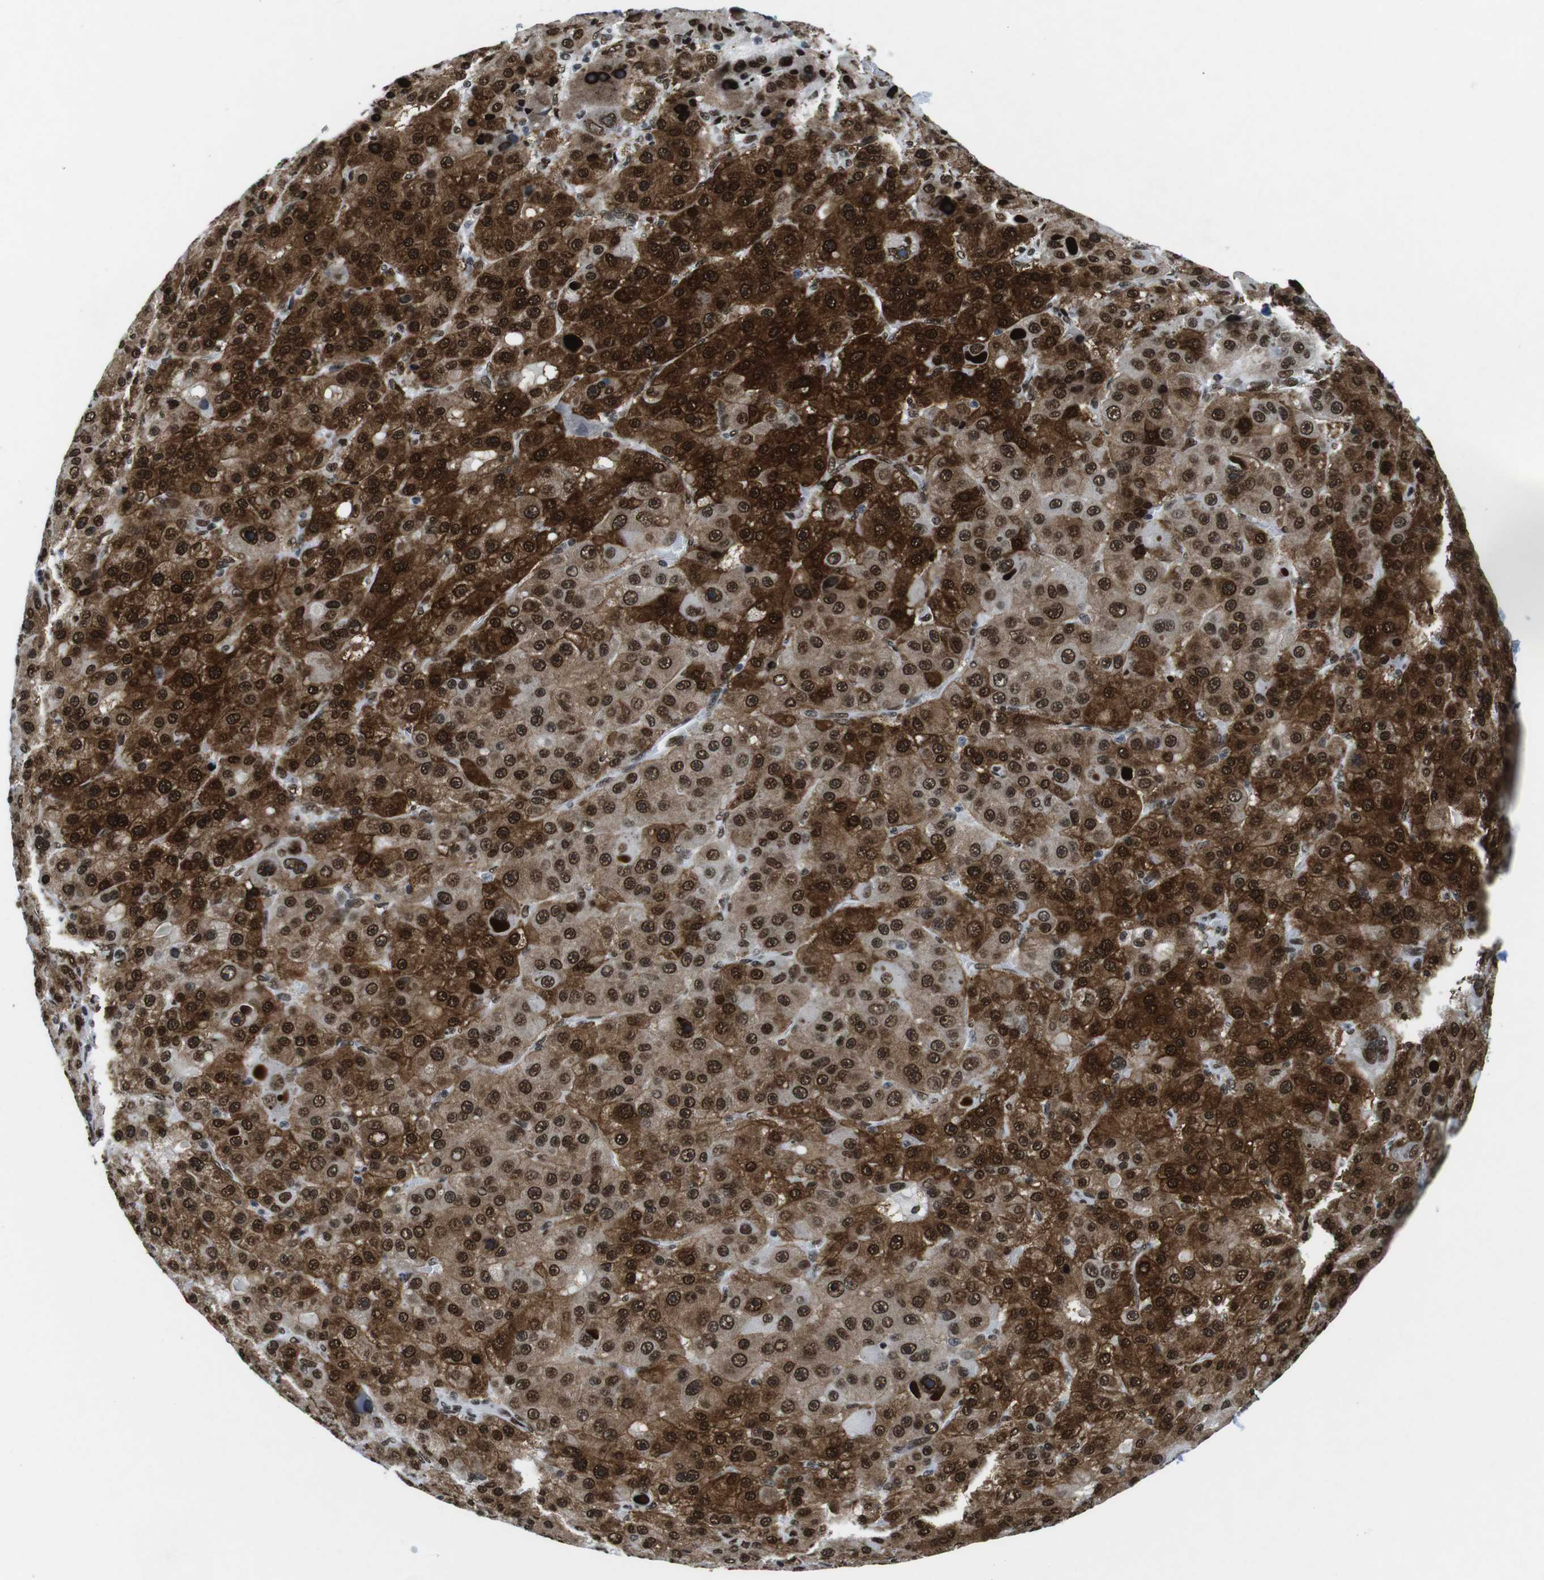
{"staining": {"intensity": "strong", "quantity": ">75%", "location": "cytoplasmic/membranous,nuclear"}, "tissue": "liver cancer", "cell_type": "Tumor cells", "image_type": "cancer", "snomed": [{"axis": "morphology", "description": "Carcinoma, Hepatocellular, NOS"}, {"axis": "topography", "description": "Liver"}], "caption": "The micrograph reveals a brown stain indicating the presence of a protein in the cytoplasmic/membranous and nuclear of tumor cells in liver cancer (hepatocellular carcinoma). (Stains: DAB in brown, nuclei in blue, Microscopy: brightfield microscopy at high magnification).", "gene": "CITED2", "patient": {"sex": "male", "age": 76}}